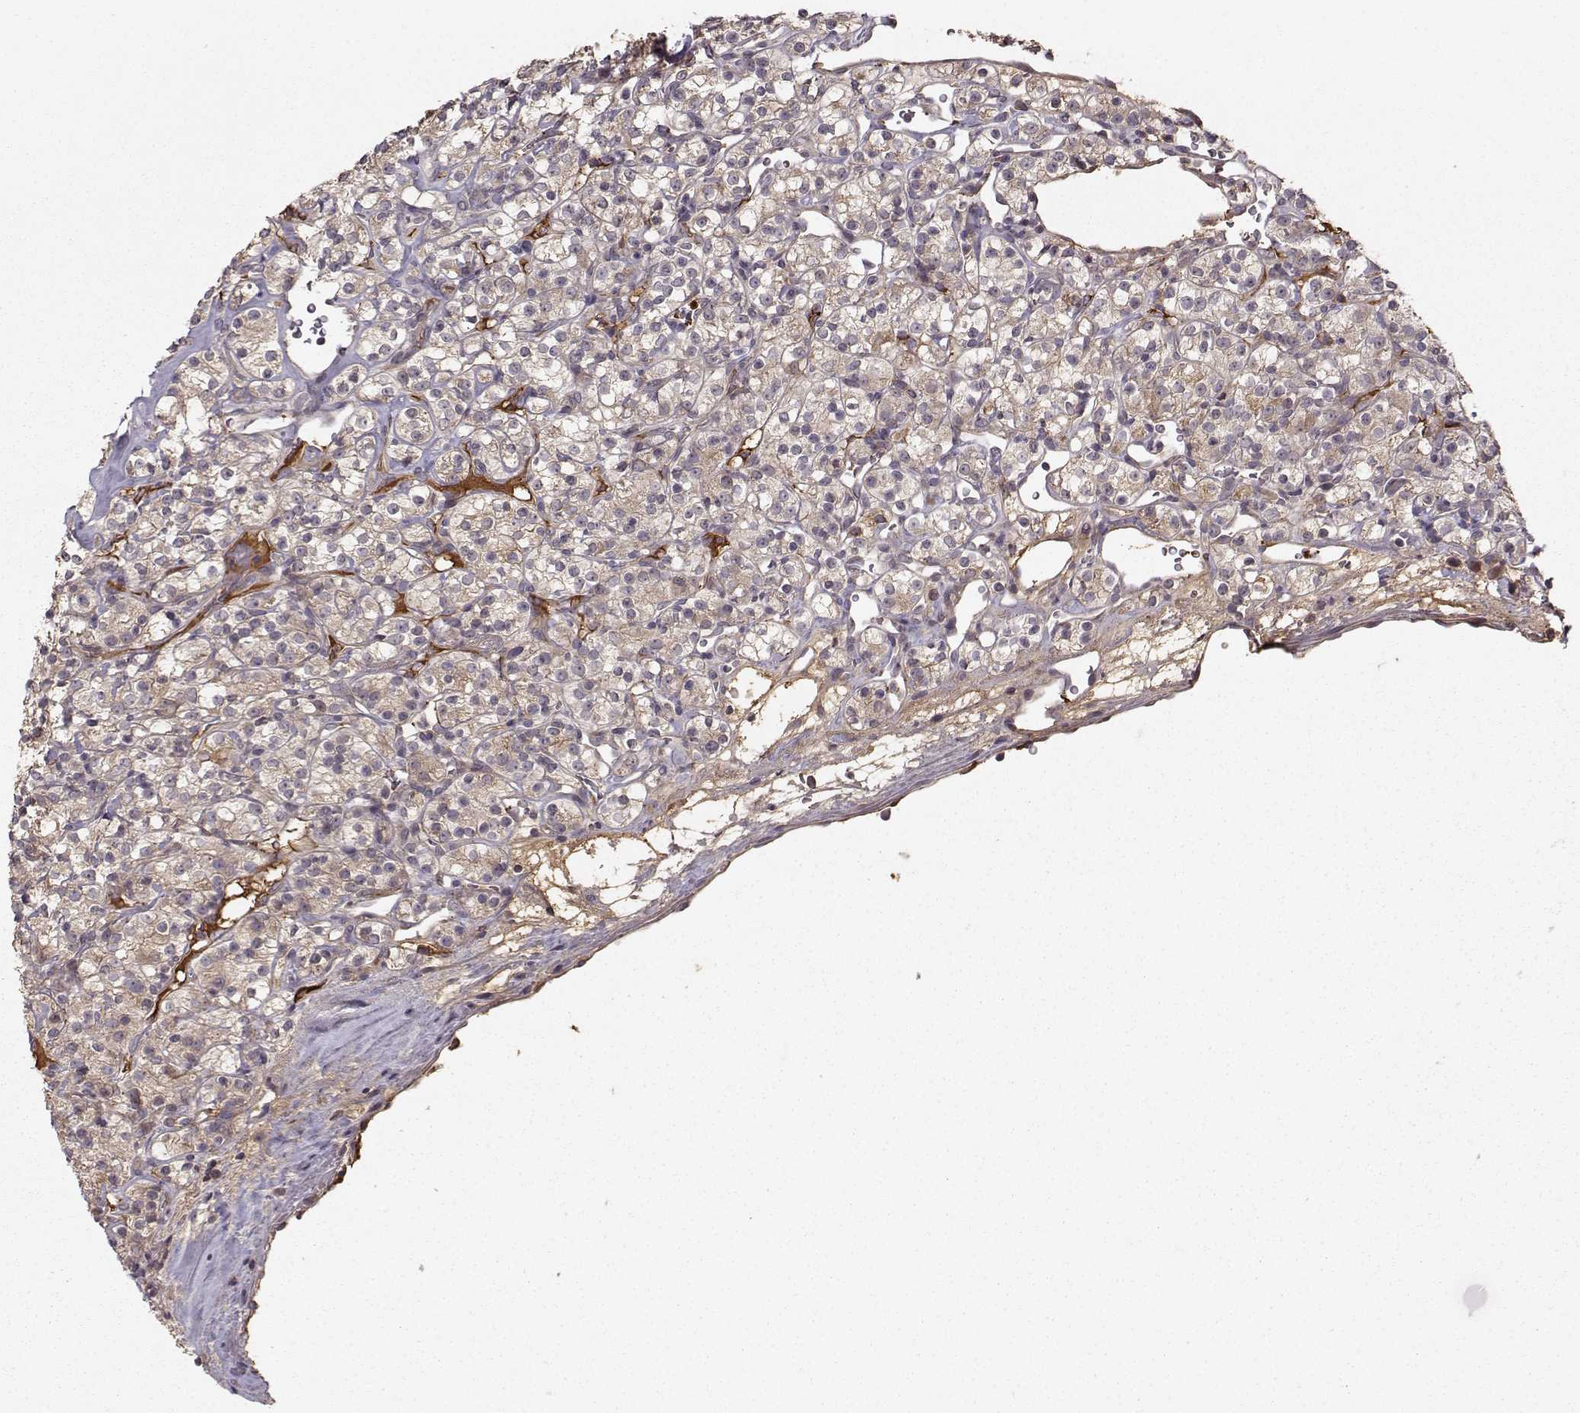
{"staining": {"intensity": "weak", "quantity": "<25%", "location": "cytoplasmic/membranous"}, "tissue": "renal cancer", "cell_type": "Tumor cells", "image_type": "cancer", "snomed": [{"axis": "morphology", "description": "Adenocarcinoma, NOS"}, {"axis": "topography", "description": "Kidney"}], "caption": "Immunohistochemical staining of human adenocarcinoma (renal) reveals no significant expression in tumor cells. The staining is performed using DAB brown chromogen with nuclei counter-stained in using hematoxylin.", "gene": "WNT6", "patient": {"sex": "male", "age": 77}}